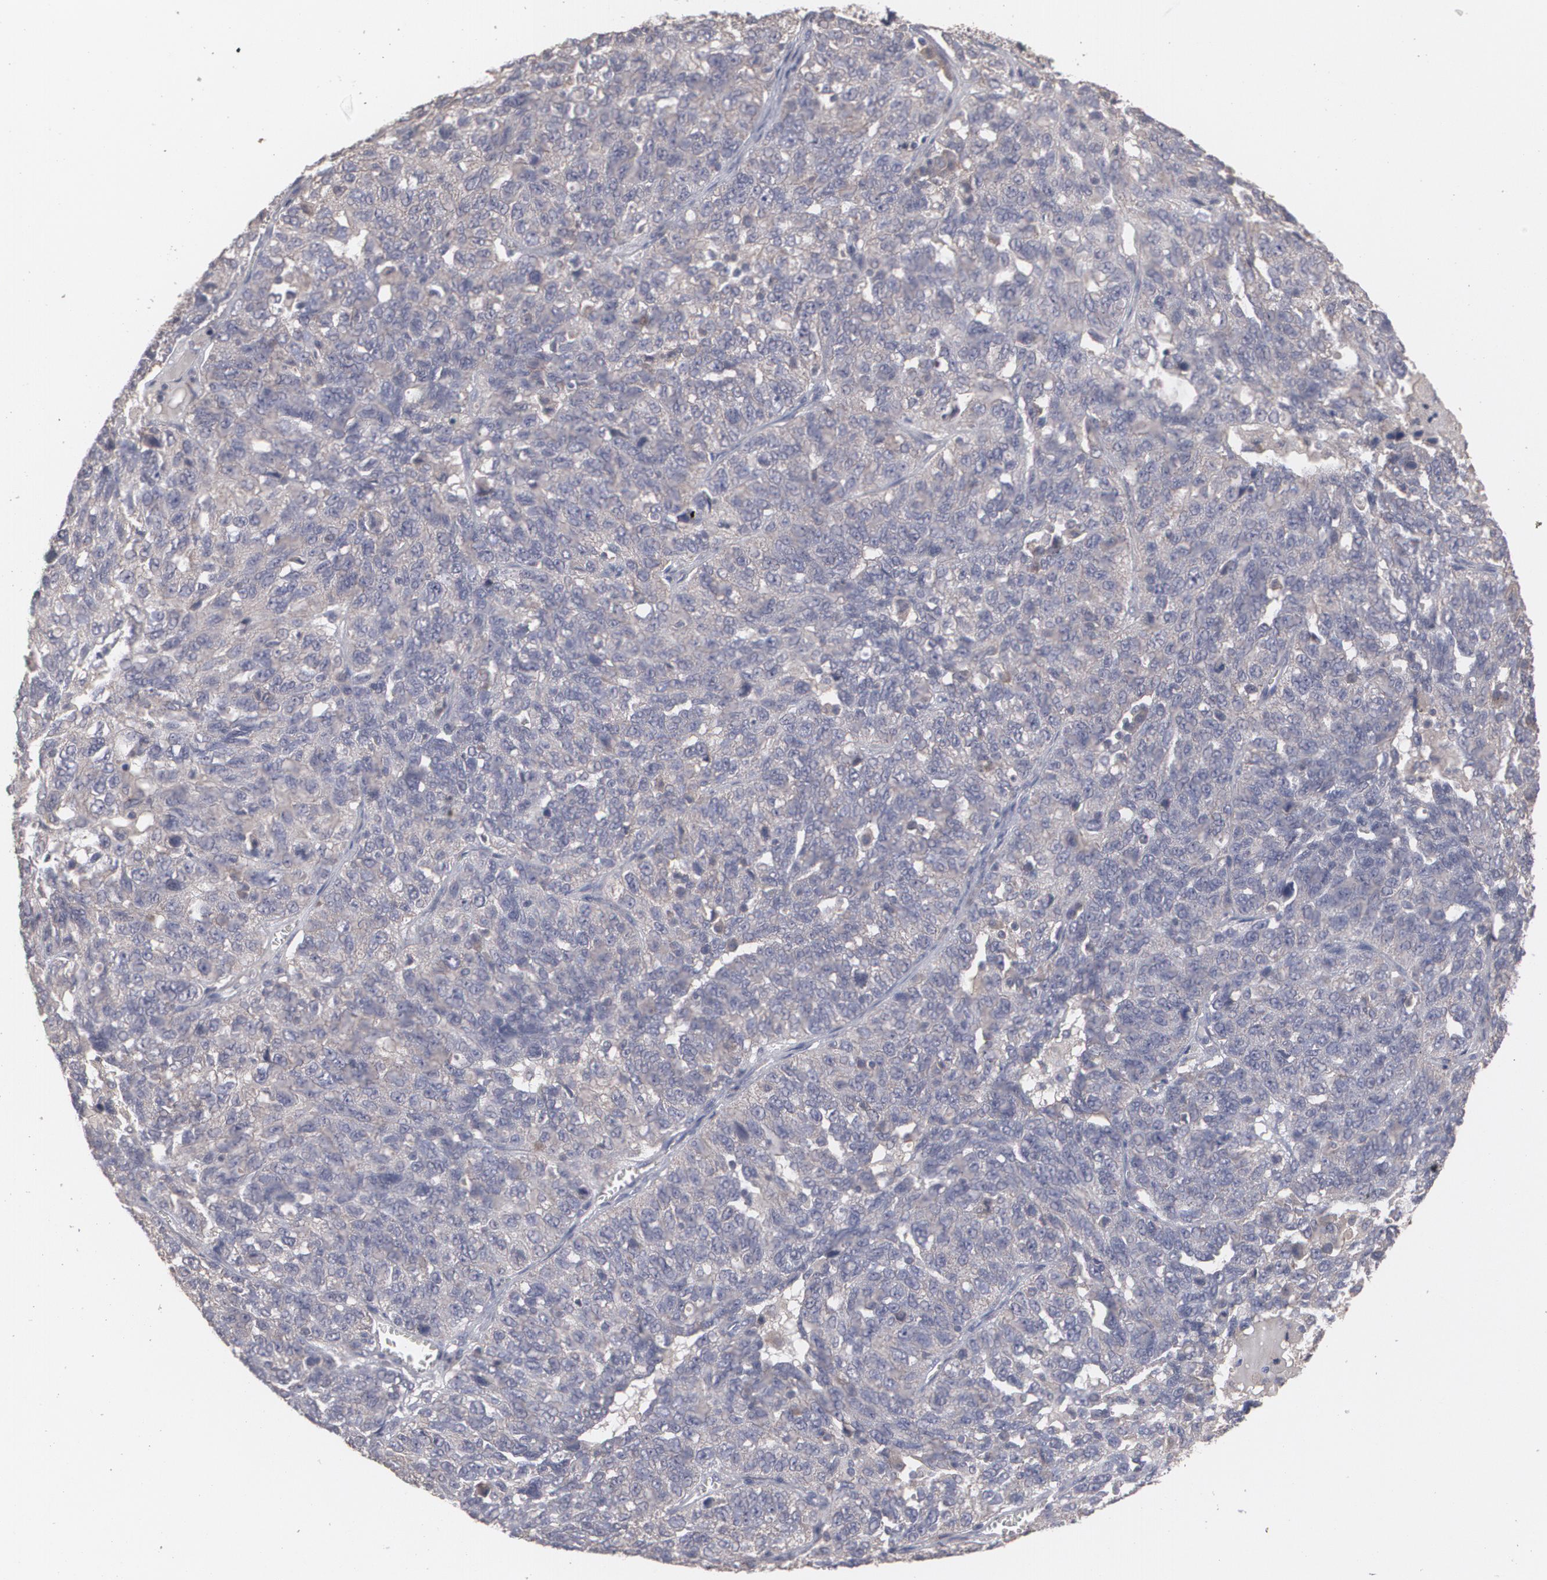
{"staining": {"intensity": "weak", "quantity": ">75%", "location": "cytoplasmic/membranous"}, "tissue": "ovarian cancer", "cell_type": "Tumor cells", "image_type": "cancer", "snomed": [{"axis": "morphology", "description": "Cystadenocarcinoma, serous, NOS"}, {"axis": "topography", "description": "Ovary"}], "caption": "Weak cytoplasmic/membranous protein positivity is appreciated in approximately >75% of tumor cells in ovarian cancer.", "gene": "ARF6", "patient": {"sex": "female", "age": 71}}